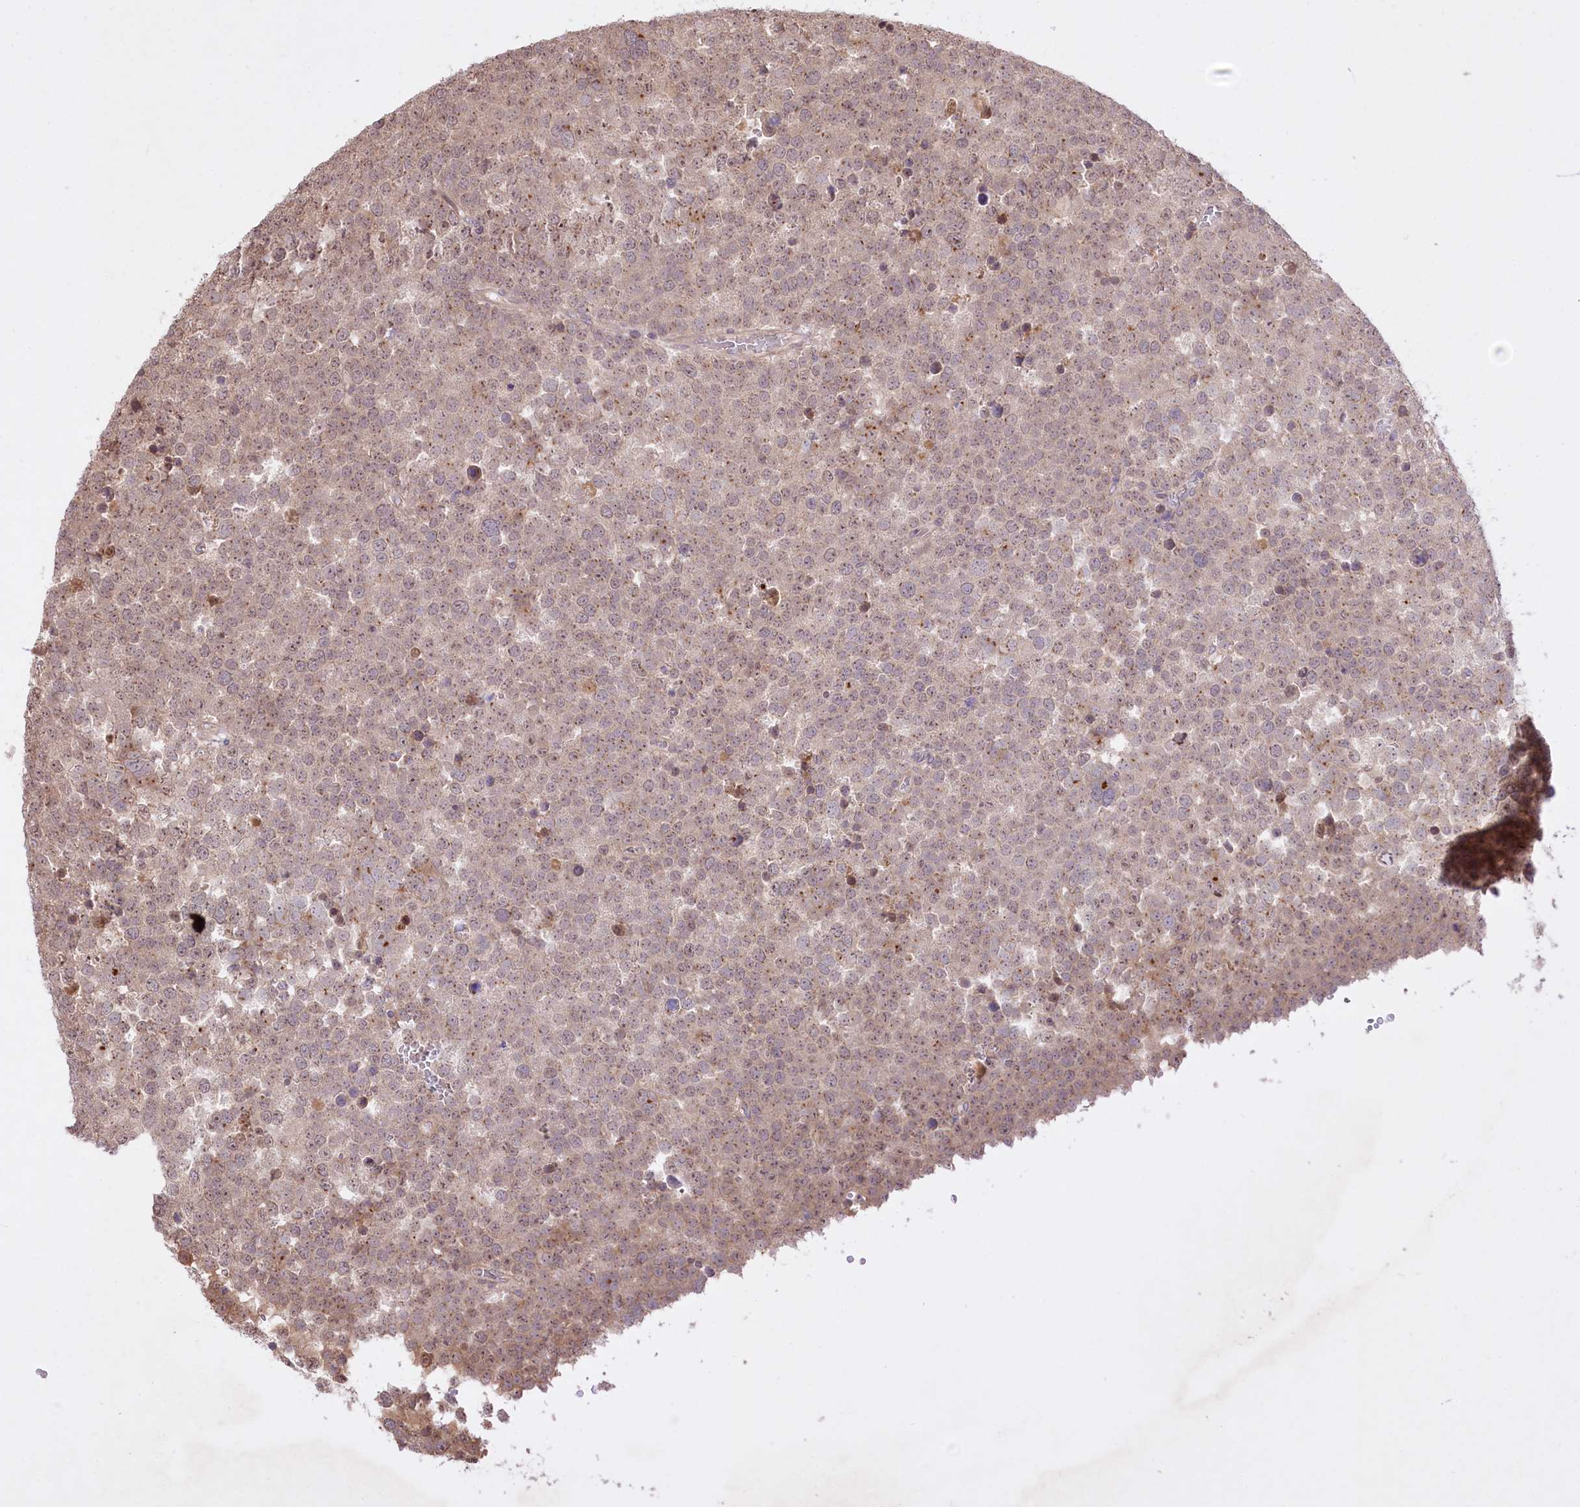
{"staining": {"intensity": "weak", "quantity": "25%-75%", "location": "cytoplasmic/membranous,nuclear"}, "tissue": "testis cancer", "cell_type": "Tumor cells", "image_type": "cancer", "snomed": [{"axis": "morphology", "description": "Seminoma, NOS"}, {"axis": "topography", "description": "Testis"}], "caption": "Tumor cells reveal low levels of weak cytoplasmic/membranous and nuclear positivity in about 25%-75% of cells in testis cancer (seminoma).", "gene": "HELT", "patient": {"sex": "male", "age": 71}}